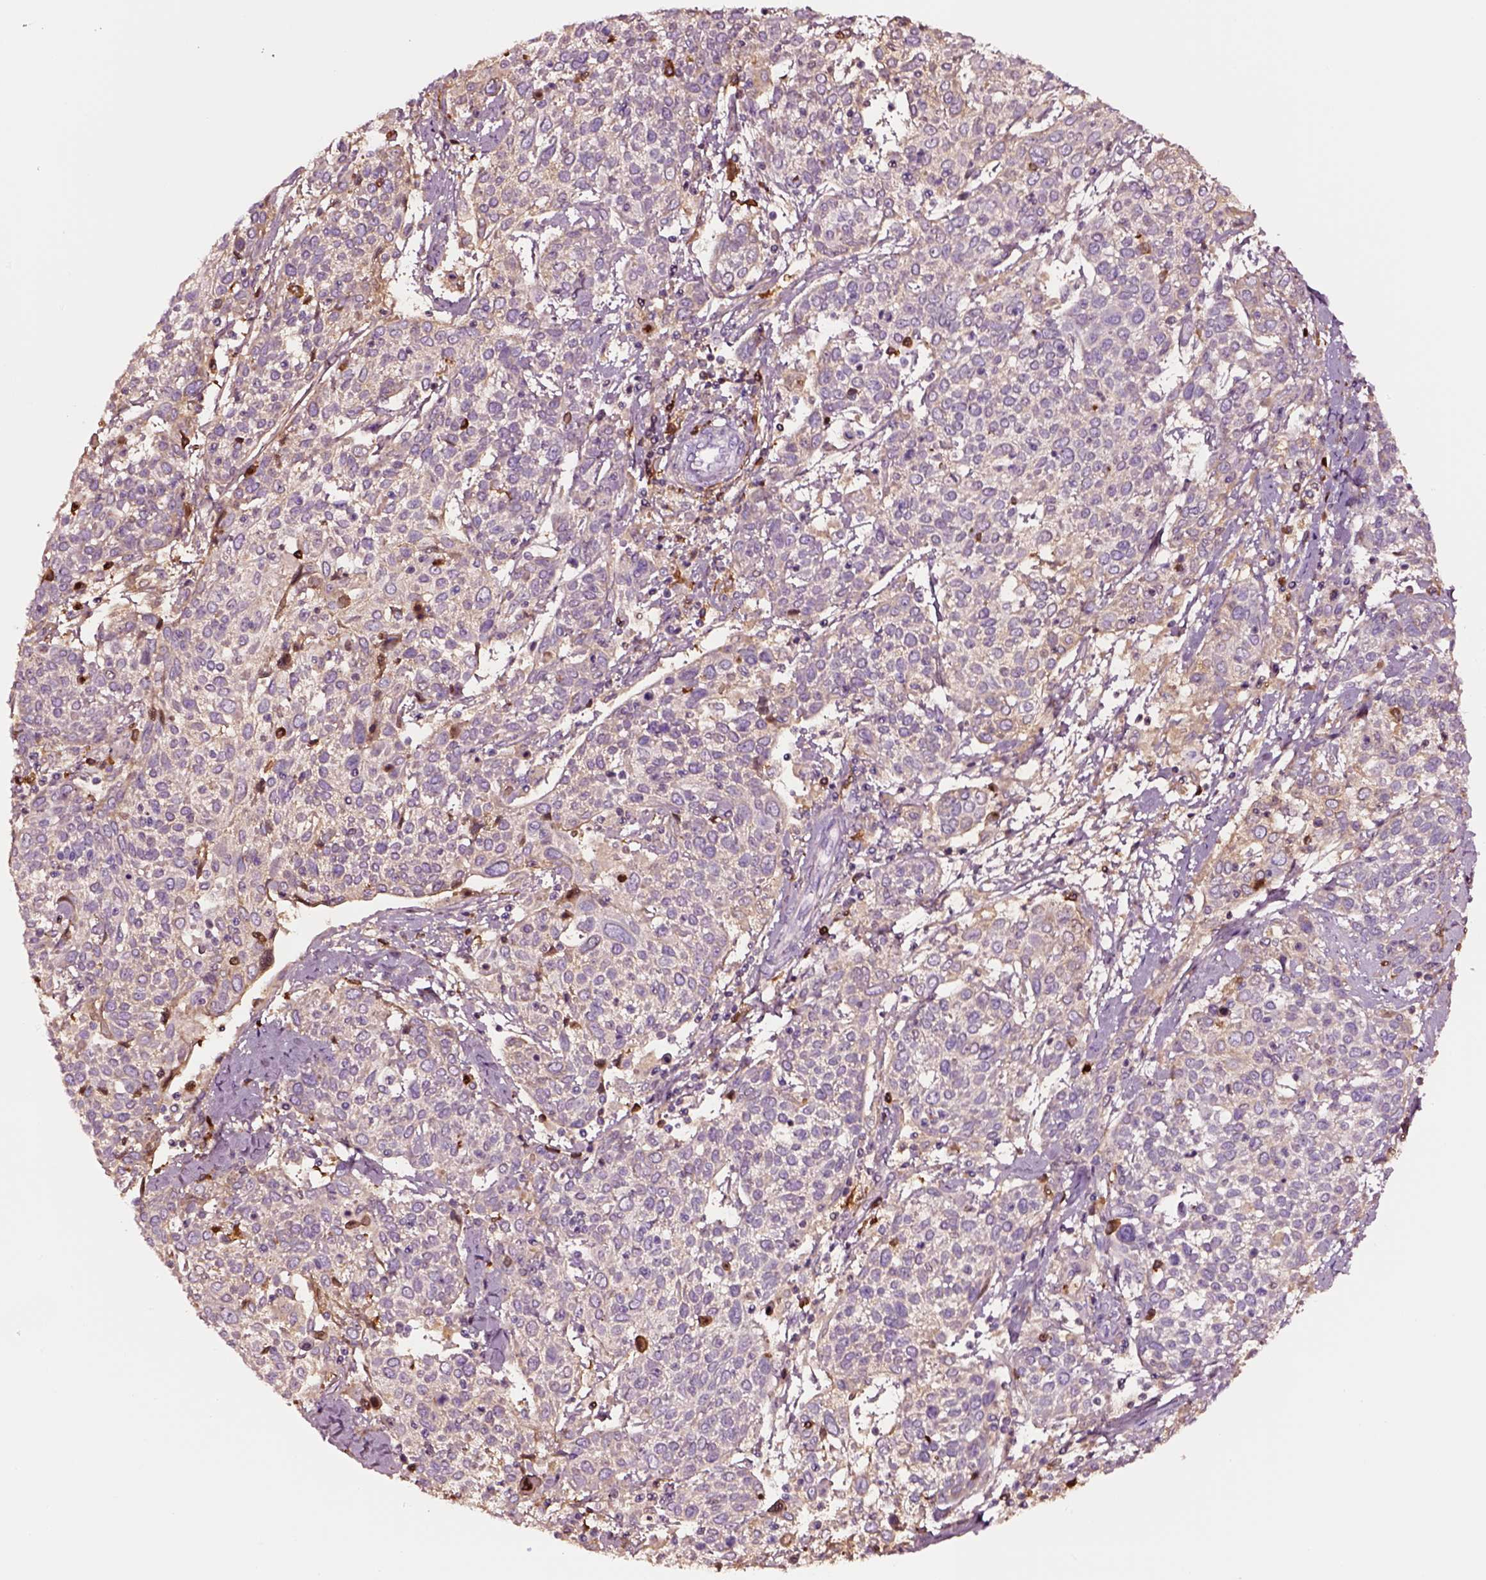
{"staining": {"intensity": "negative", "quantity": "none", "location": "none"}, "tissue": "cervical cancer", "cell_type": "Tumor cells", "image_type": "cancer", "snomed": [{"axis": "morphology", "description": "Squamous cell carcinoma, NOS"}, {"axis": "topography", "description": "Cervix"}], "caption": "This histopathology image is of cervical cancer (squamous cell carcinoma) stained with IHC to label a protein in brown with the nuclei are counter-stained blue. There is no expression in tumor cells.", "gene": "TF", "patient": {"sex": "female", "age": 61}}